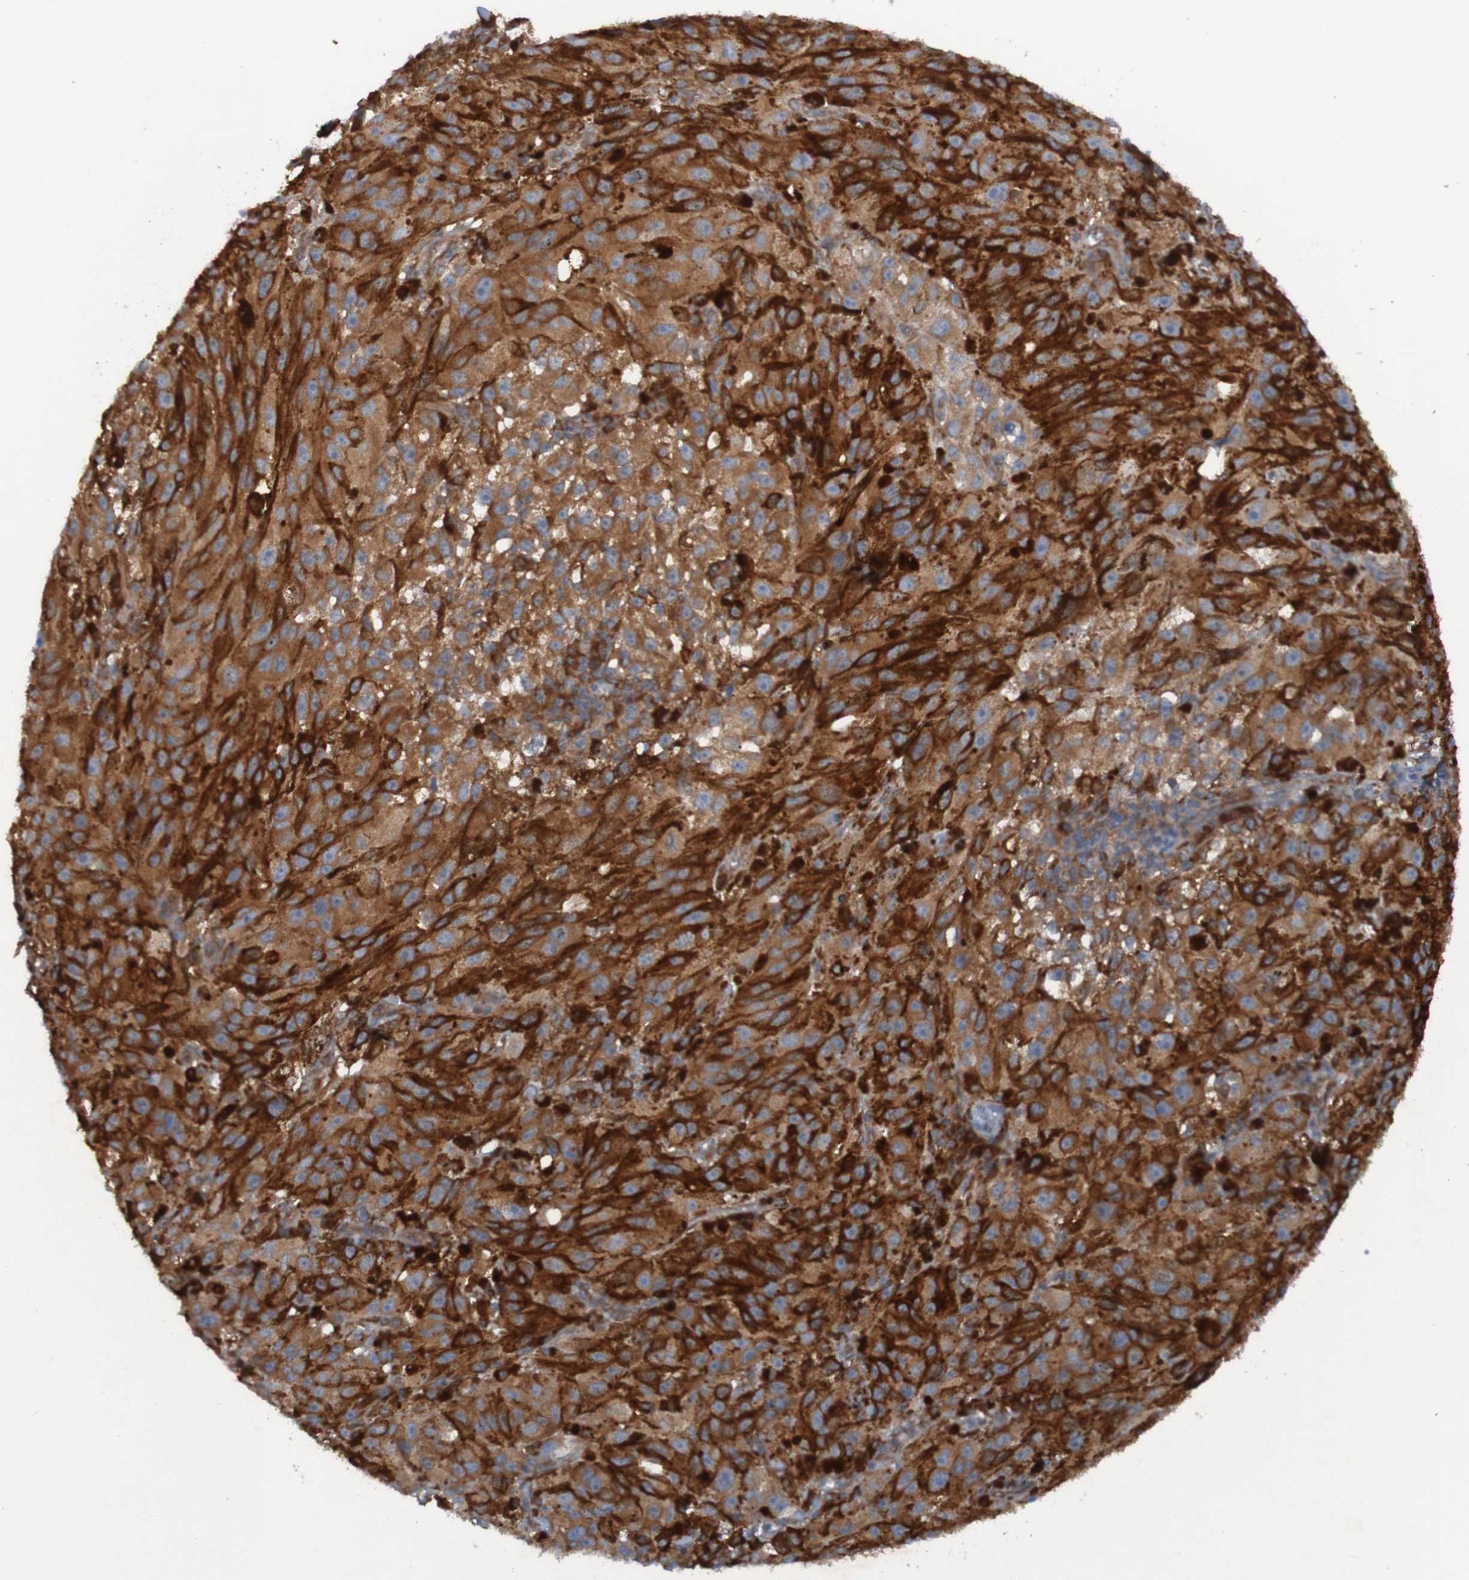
{"staining": {"intensity": "strong", "quantity": ">75%", "location": "cytoplasmic/membranous"}, "tissue": "melanoma", "cell_type": "Tumor cells", "image_type": "cancer", "snomed": [{"axis": "morphology", "description": "Malignant melanoma, NOS"}, {"axis": "topography", "description": "Skin"}], "caption": "Immunohistochemical staining of melanoma displays high levels of strong cytoplasmic/membranous positivity in about >75% of tumor cells.", "gene": "DNAJC4", "patient": {"sex": "female", "age": 104}}